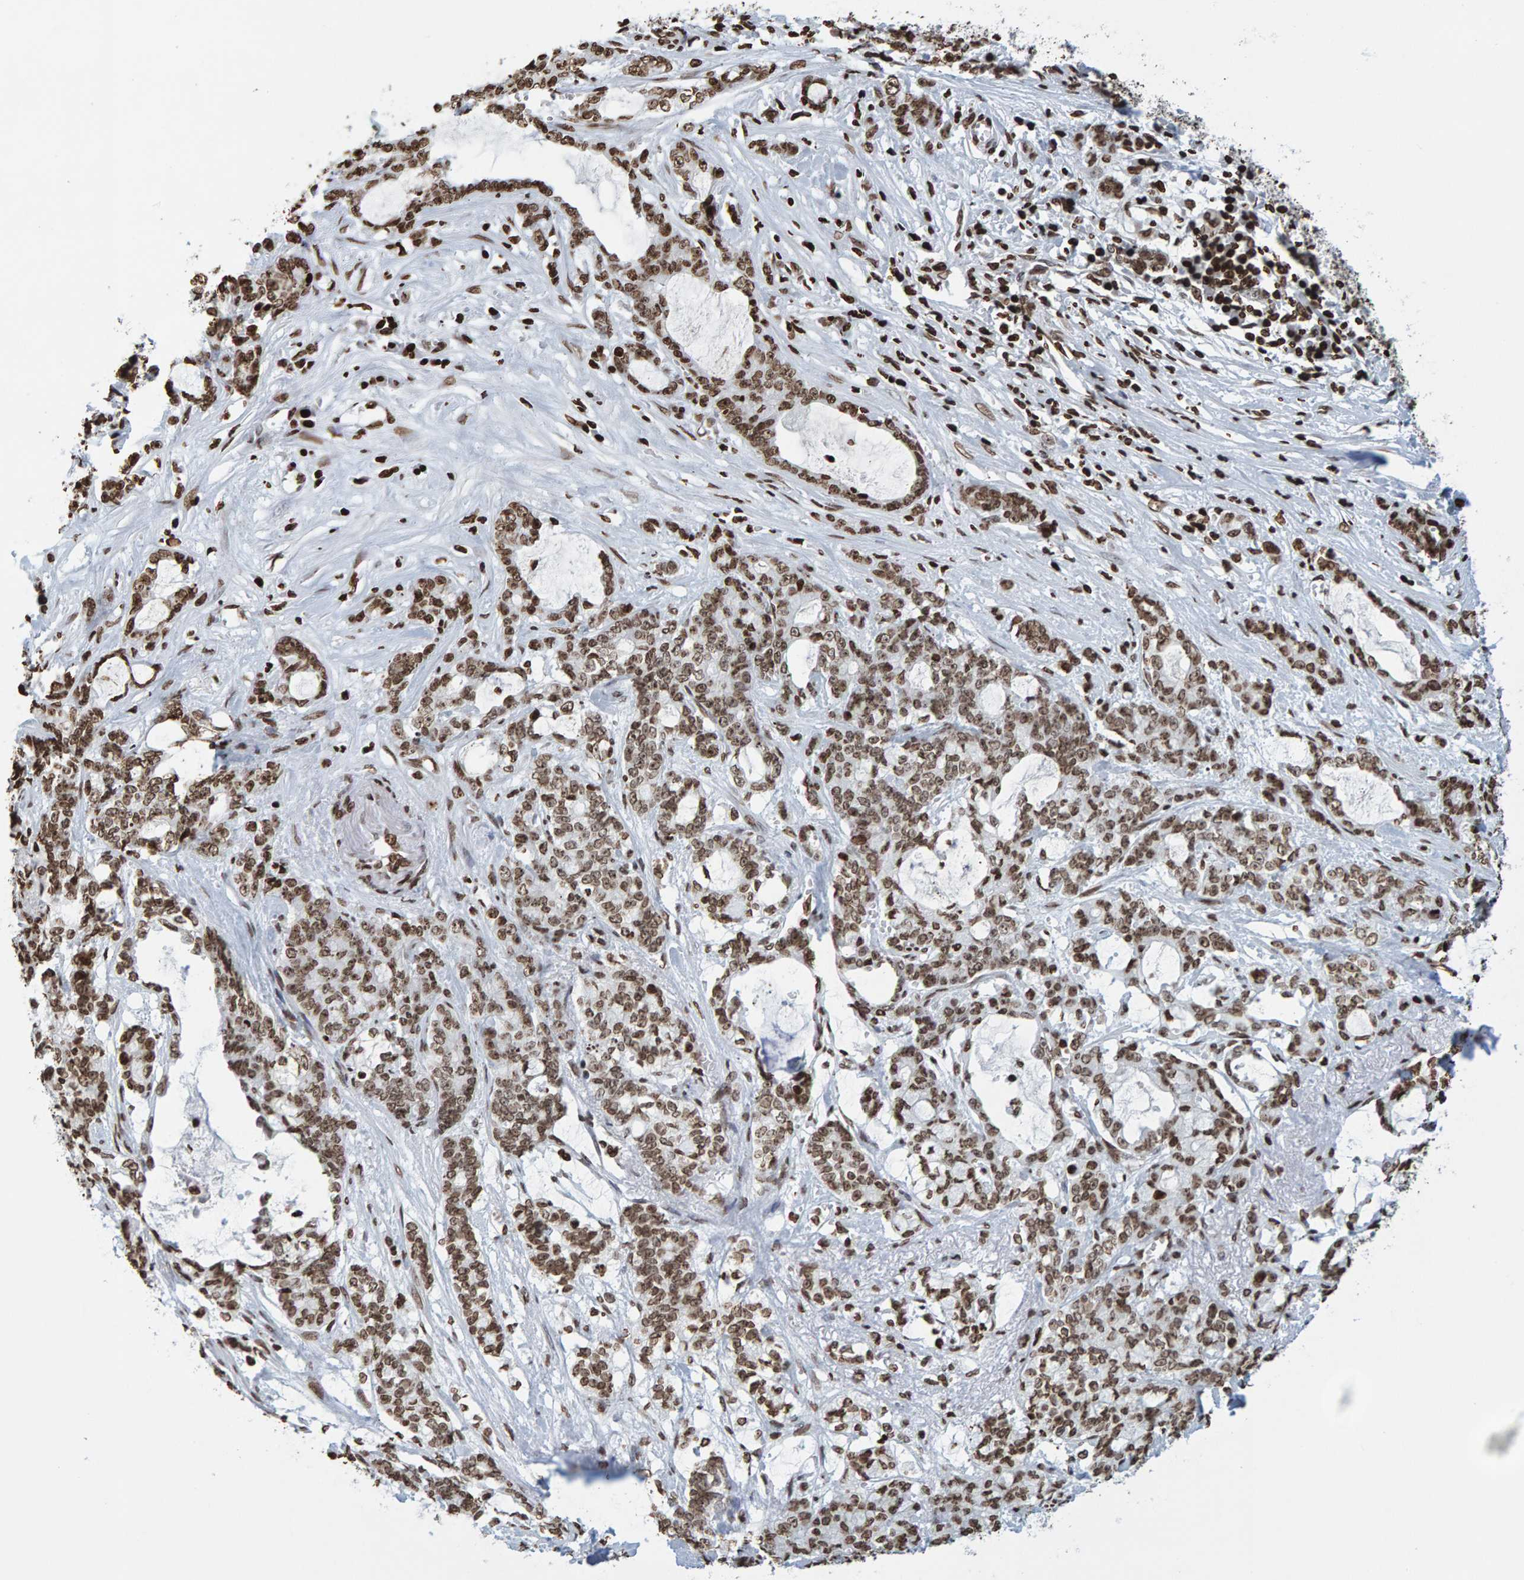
{"staining": {"intensity": "moderate", "quantity": ">75%", "location": "nuclear"}, "tissue": "pancreatic cancer", "cell_type": "Tumor cells", "image_type": "cancer", "snomed": [{"axis": "morphology", "description": "Adenocarcinoma, NOS"}, {"axis": "topography", "description": "Pancreas"}], "caption": "Immunohistochemical staining of human pancreatic adenocarcinoma demonstrates medium levels of moderate nuclear positivity in about >75% of tumor cells.", "gene": "BRF2", "patient": {"sex": "female", "age": 73}}